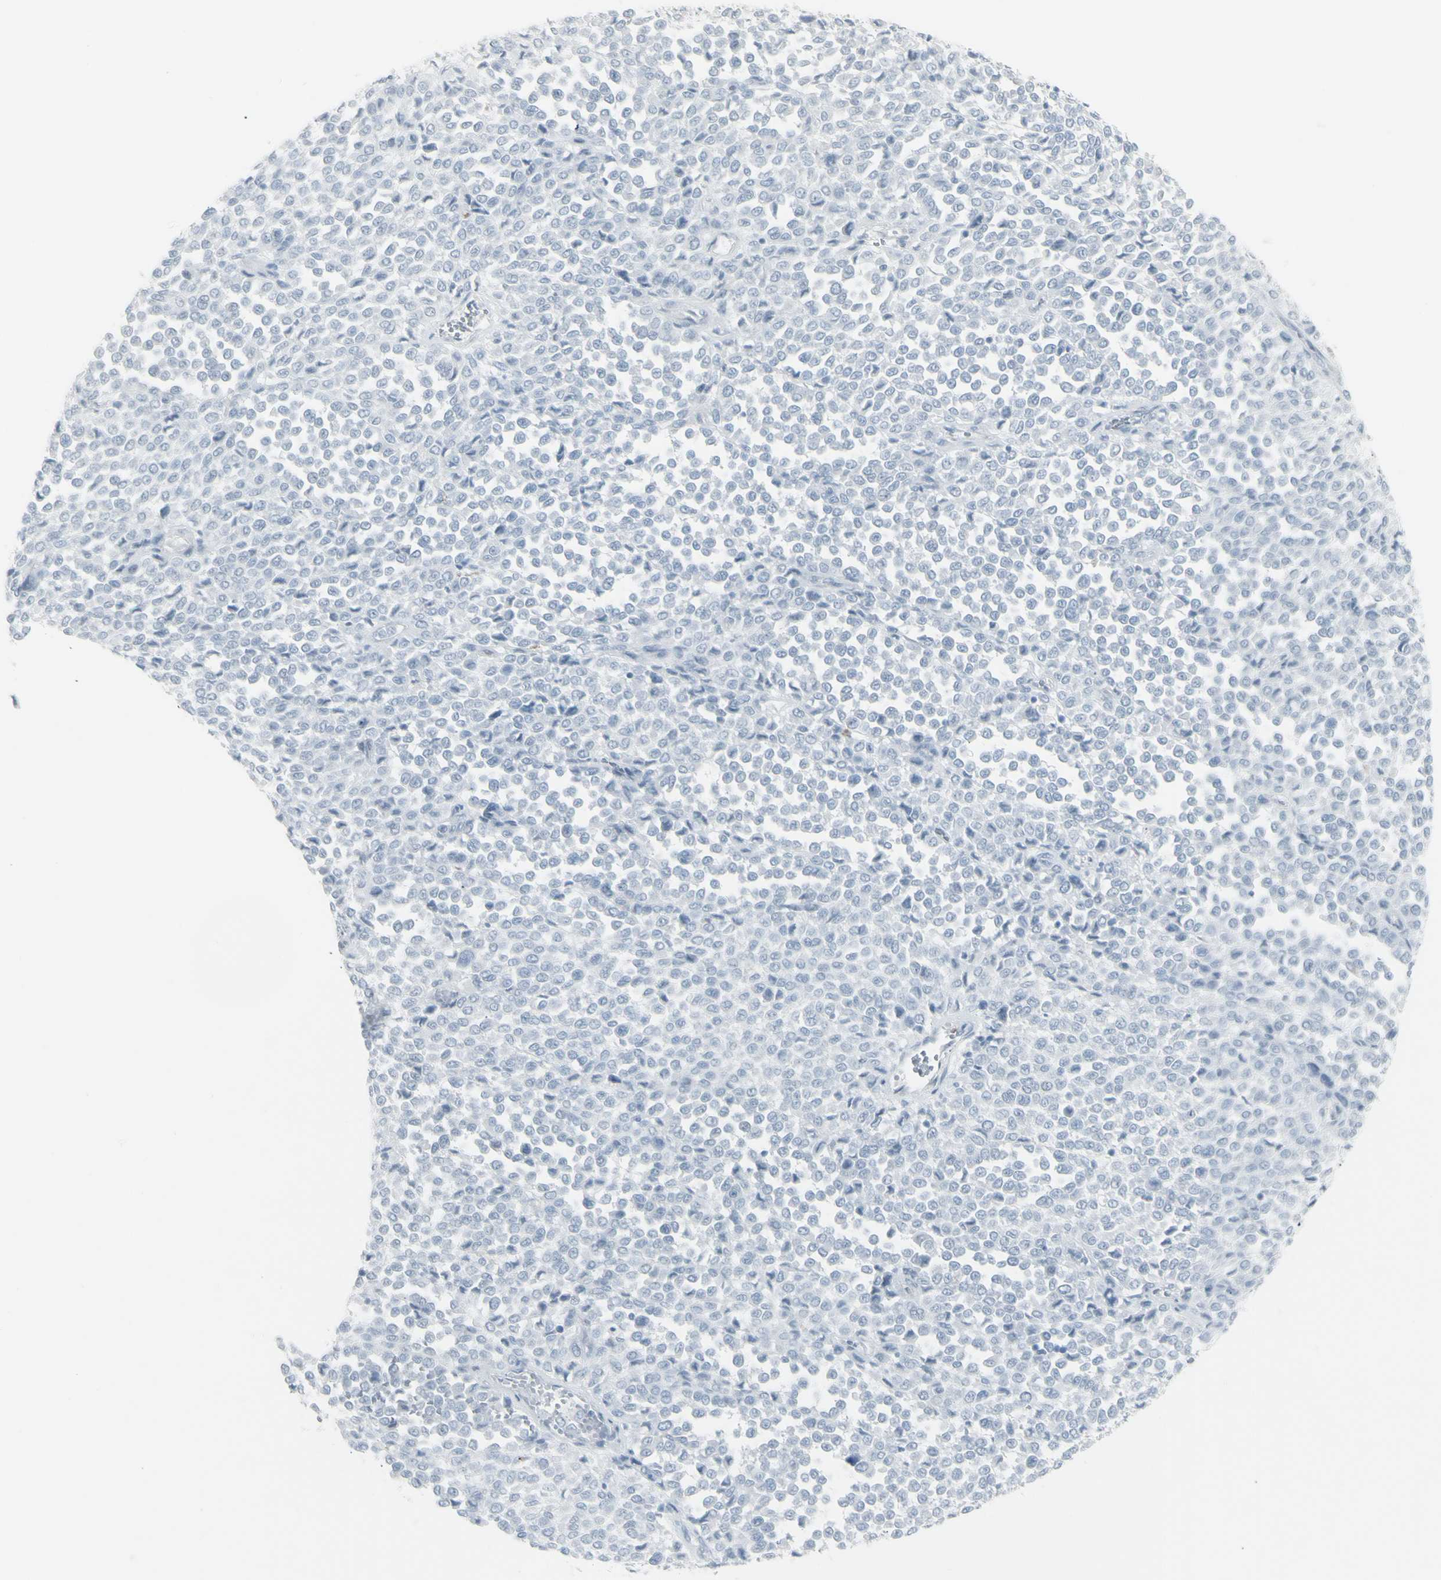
{"staining": {"intensity": "negative", "quantity": "none", "location": "none"}, "tissue": "melanoma", "cell_type": "Tumor cells", "image_type": "cancer", "snomed": [{"axis": "morphology", "description": "Malignant melanoma, Metastatic site"}, {"axis": "topography", "description": "Pancreas"}], "caption": "Image shows no protein staining in tumor cells of malignant melanoma (metastatic site) tissue.", "gene": "YBX2", "patient": {"sex": "female", "age": 30}}